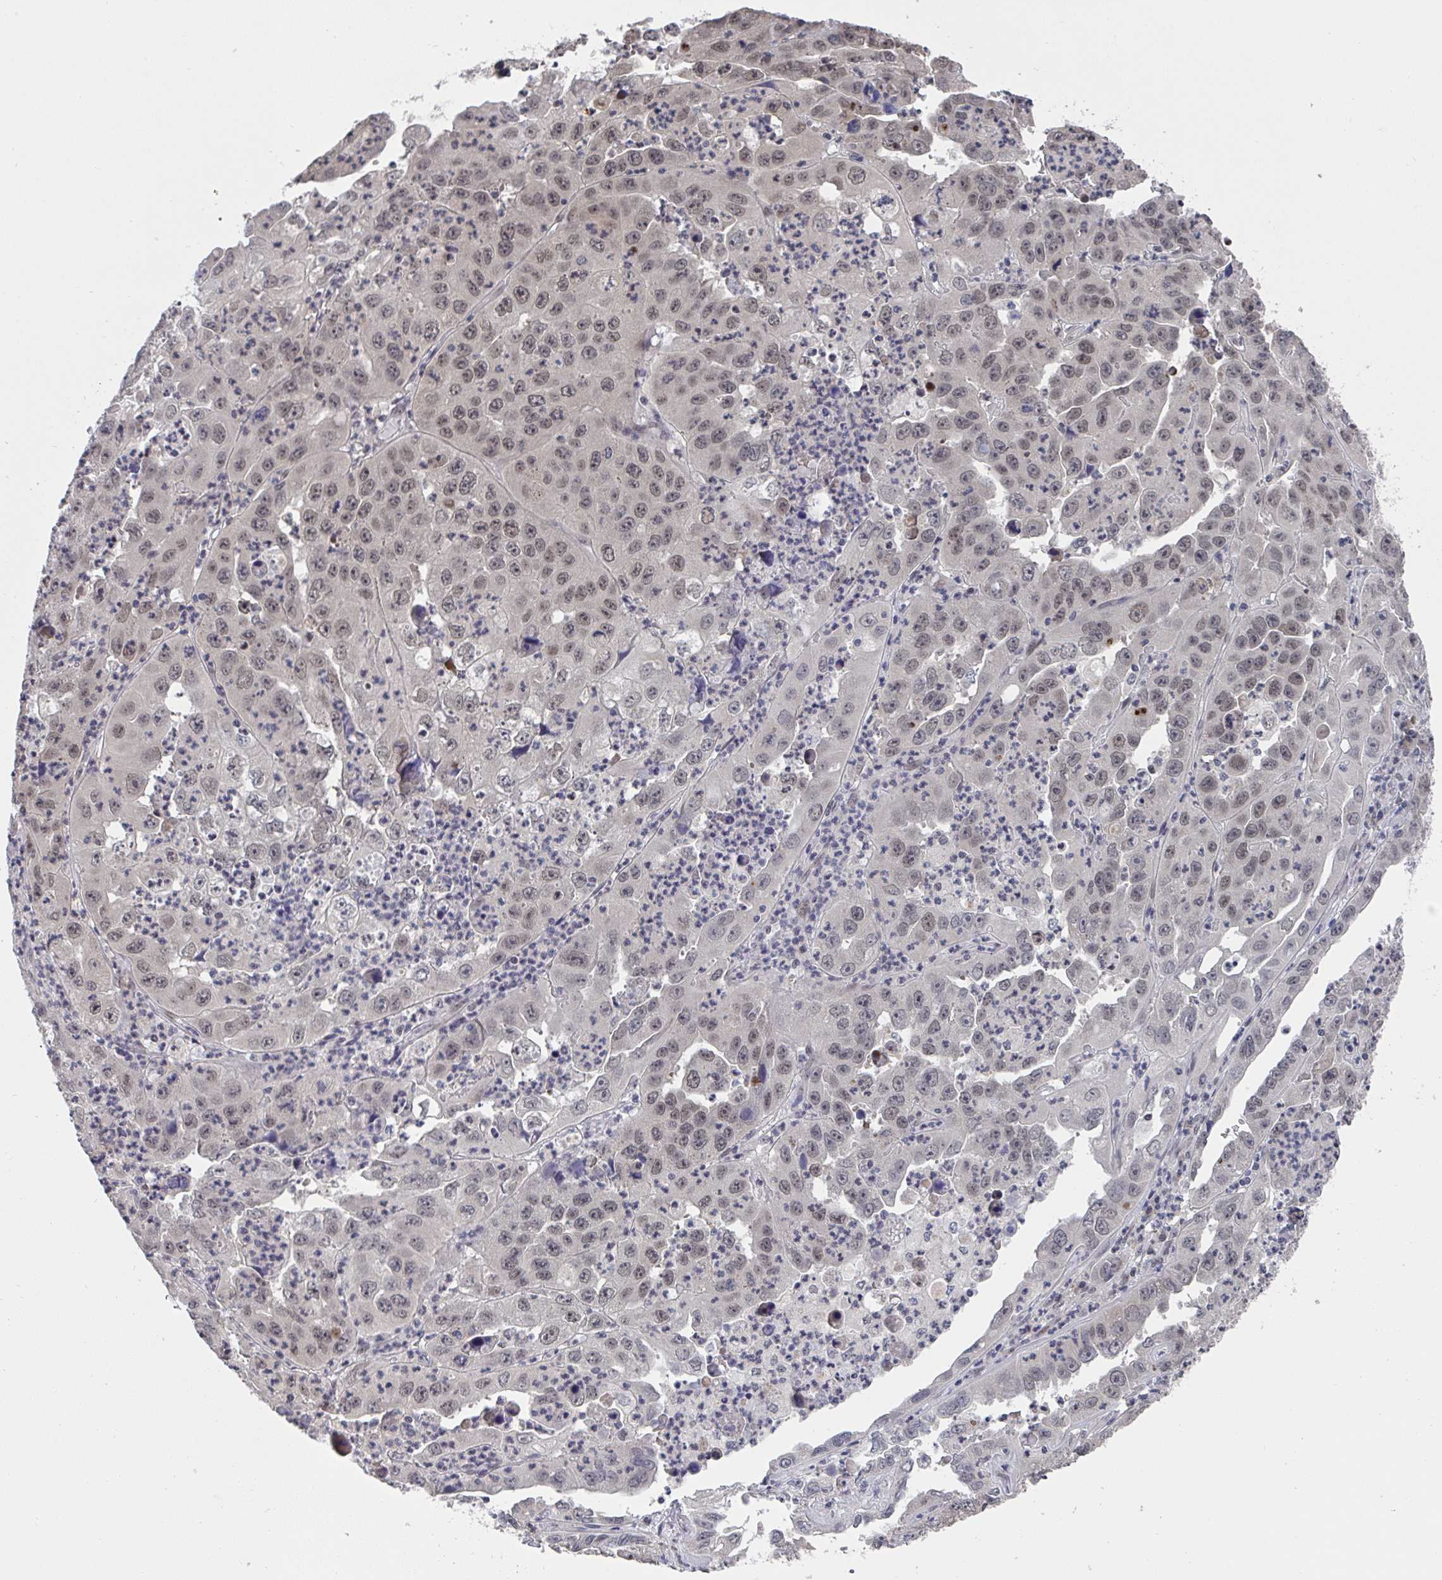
{"staining": {"intensity": "weak", "quantity": ">75%", "location": "nuclear"}, "tissue": "endometrial cancer", "cell_type": "Tumor cells", "image_type": "cancer", "snomed": [{"axis": "morphology", "description": "Adenocarcinoma, NOS"}, {"axis": "topography", "description": "Uterus"}], "caption": "Tumor cells demonstrate weak nuclear positivity in about >75% of cells in endometrial adenocarcinoma. Ihc stains the protein in brown and the nuclei are stained blue.", "gene": "JMJD1C", "patient": {"sex": "female", "age": 62}}